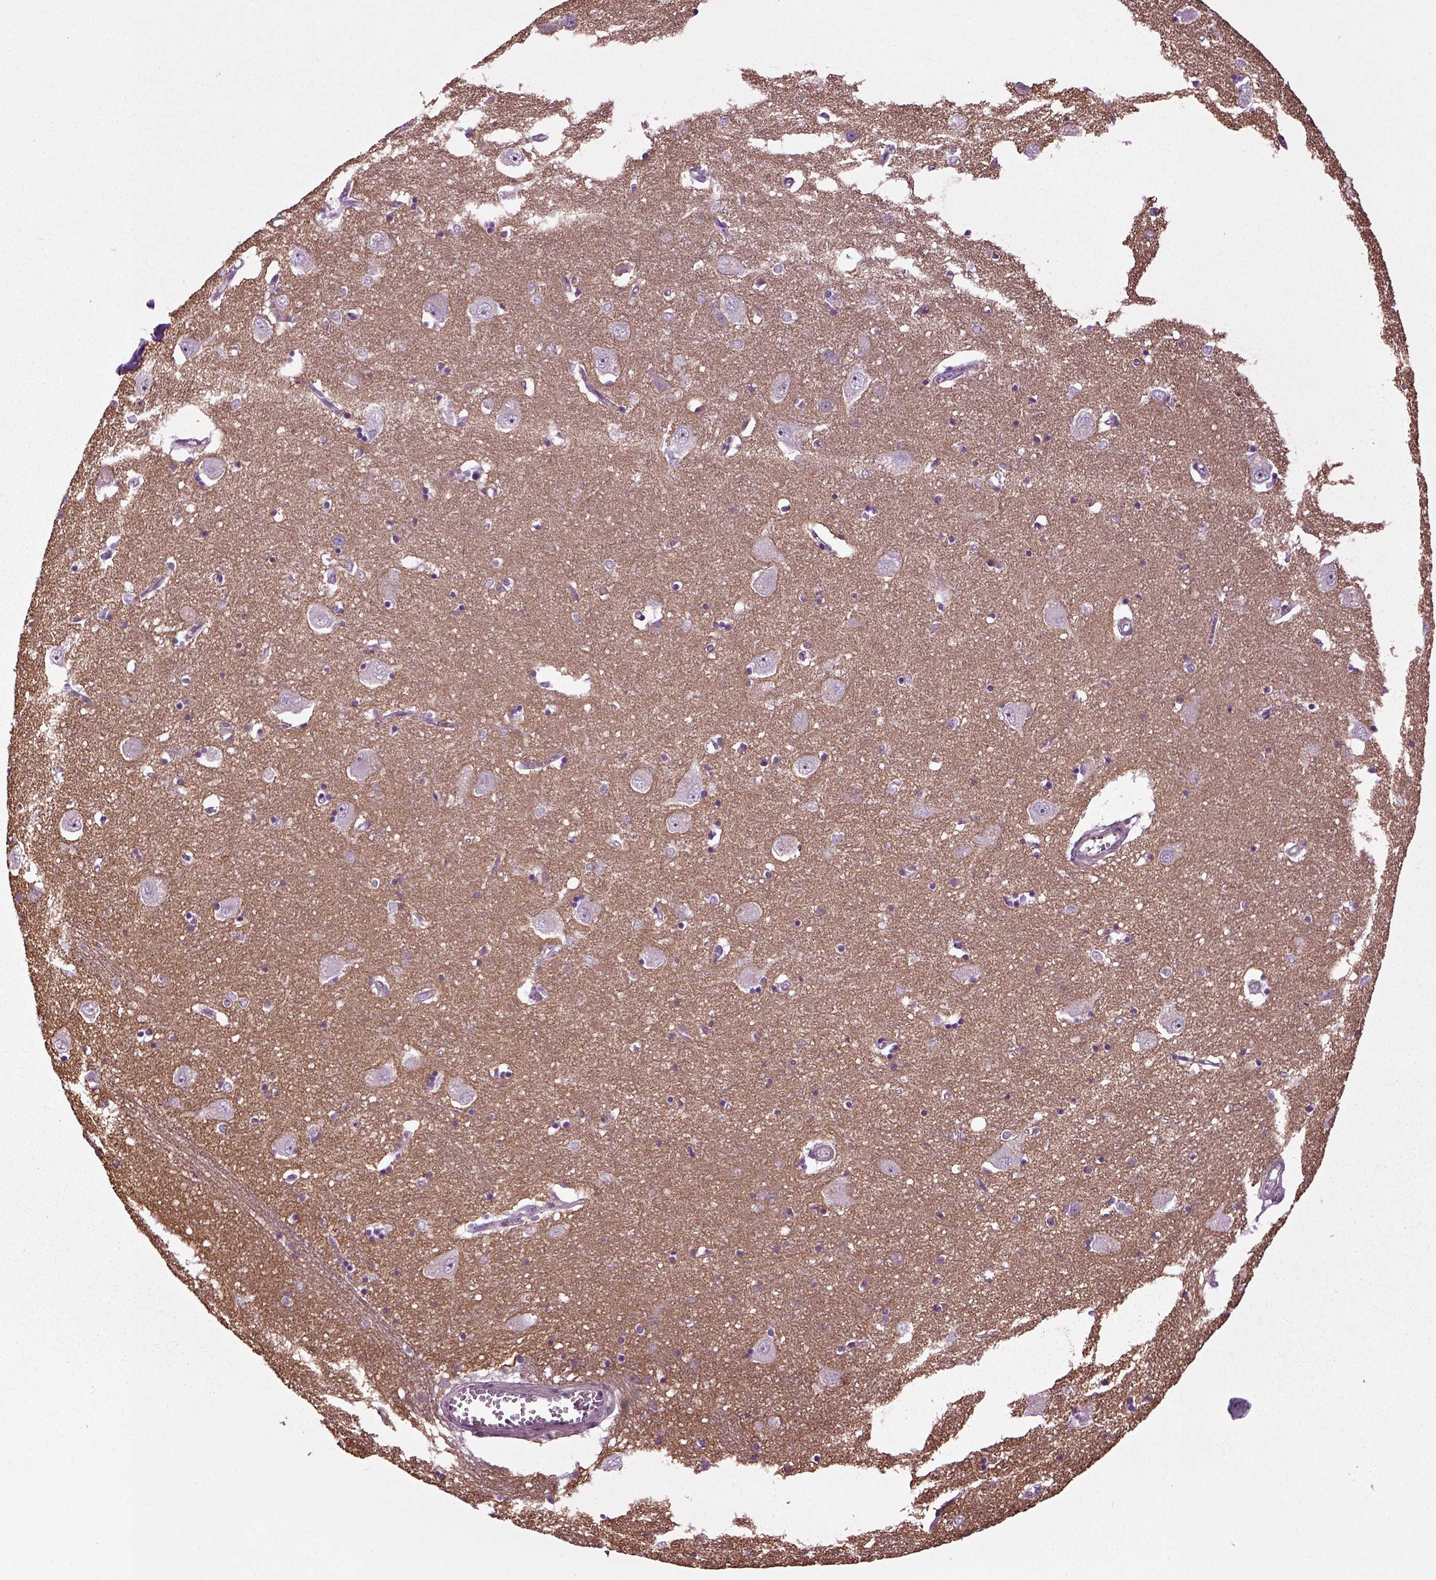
{"staining": {"intensity": "negative", "quantity": "none", "location": "none"}, "tissue": "caudate", "cell_type": "Glial cells", "image_type": "normal", "snomed": [{"axis": "morphology", "description": "Normal tissue, NOS"}, {"axis": "topography", "description": "Lateral ventricle wall"}], "caption": "An immunohistochemistry histopathology image of benign caudate is shown. There is no staining in glial cells of caudate.", "gene": "HAGHL", "patient": {"sex": "male", "age": 54}}